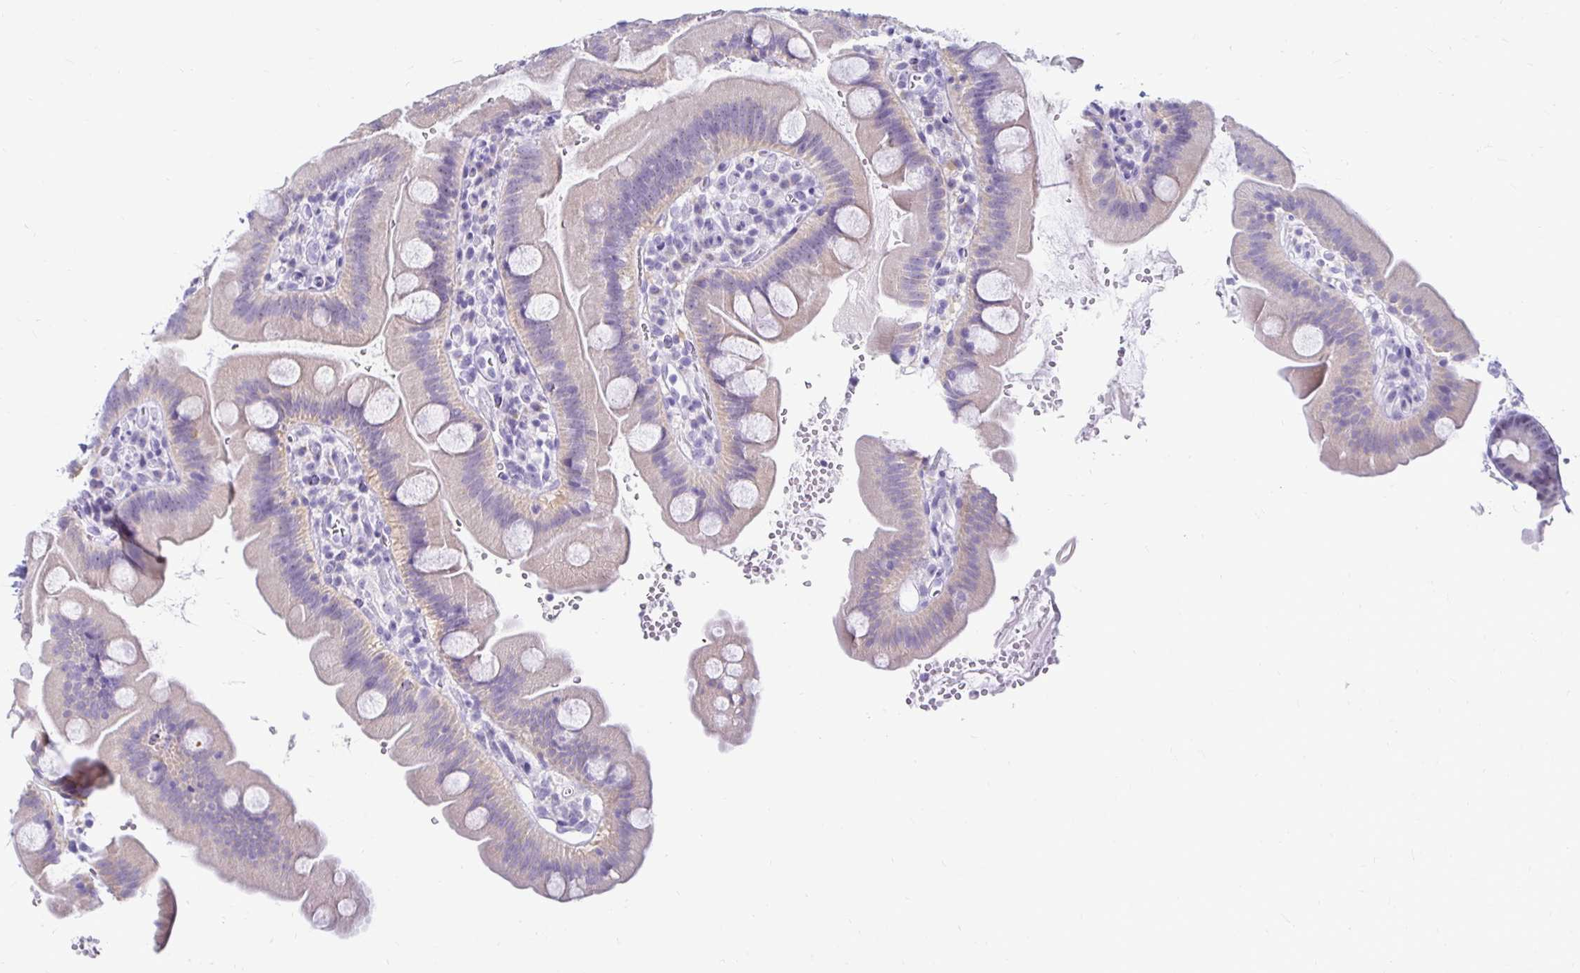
{"staining": {"intensity": "moderate", "quantity": "<25%", "location": "cytoplasmic/membranous"}, "tissue": "small intestine", "cell_type": "Glandular cells", "image_type": "normal", "snomed": [{"axis": "morphology", "description": "Normal tissue, NOS"}, {"axis": "topography", "description": "Small intestine"}], "caption": "High-power microscopy captured an IHC photomicrograph of benign small intestine, revealing moderate cytoplasmic/membranous staining in approximately <25% of glandular cells. The staining was performed using DAB, with brown indicating positive protein expression. Nuclei are stained blue with hematoxylin.", "gene": "CST6", "patient": {"sex": "female", "age": 68}}